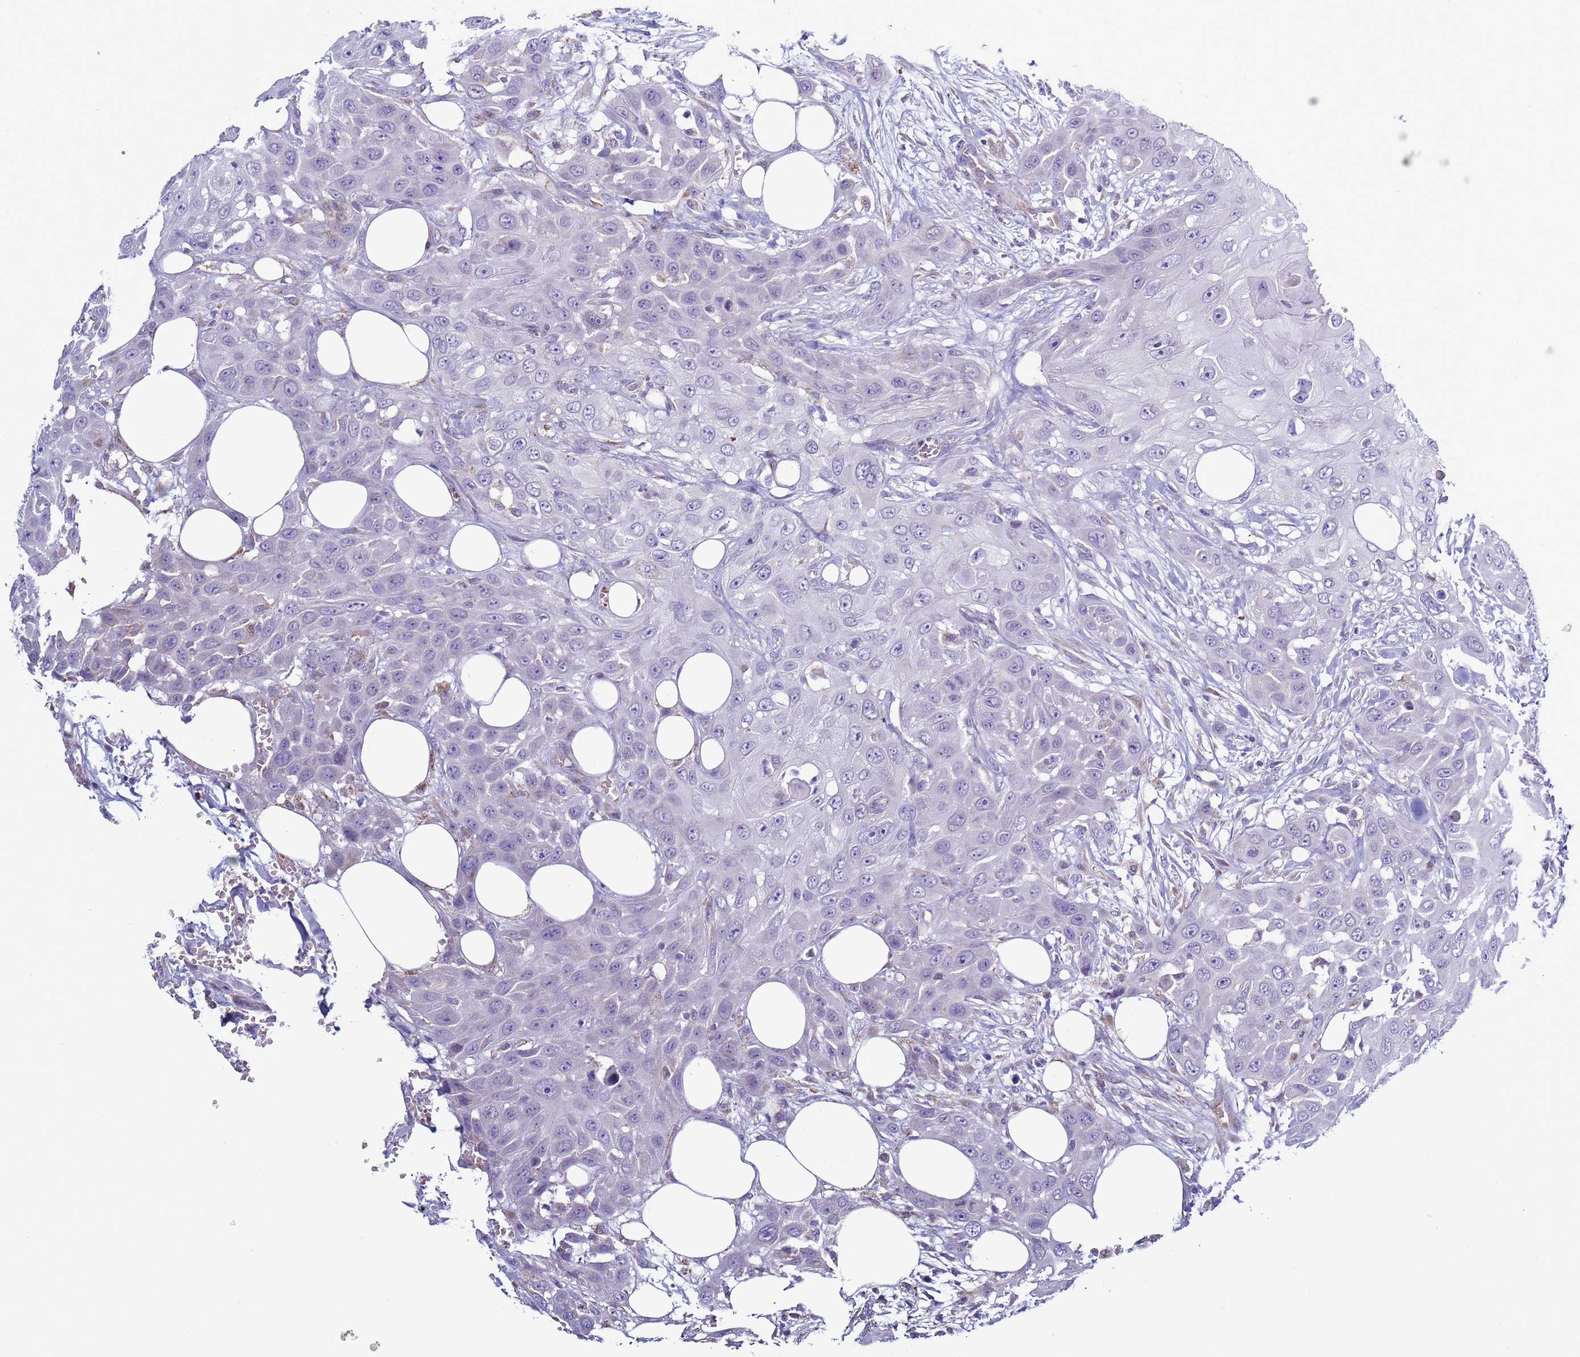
{"staining": {"intensity": "negative", "quantity": "none", "location": "none"}, "tissue": "head and neck cancer", "cell_type": "Tumor cells", "image_type": "cancer", "snomed": [{"axis": "morphology", "description": "Squamous cell carcinoma, NOS"}, {"axis": "topography", "description": "Head-Neck"}], "caption": "Immunohistochemistry (IHC) photomicrograph of head and neck squamous cell carcinoma stained for a protein (brown), which exhibits no expression in tumor cells.", "gene": "ABHD17B", "patient": {"sex": "male", "age": 81}}